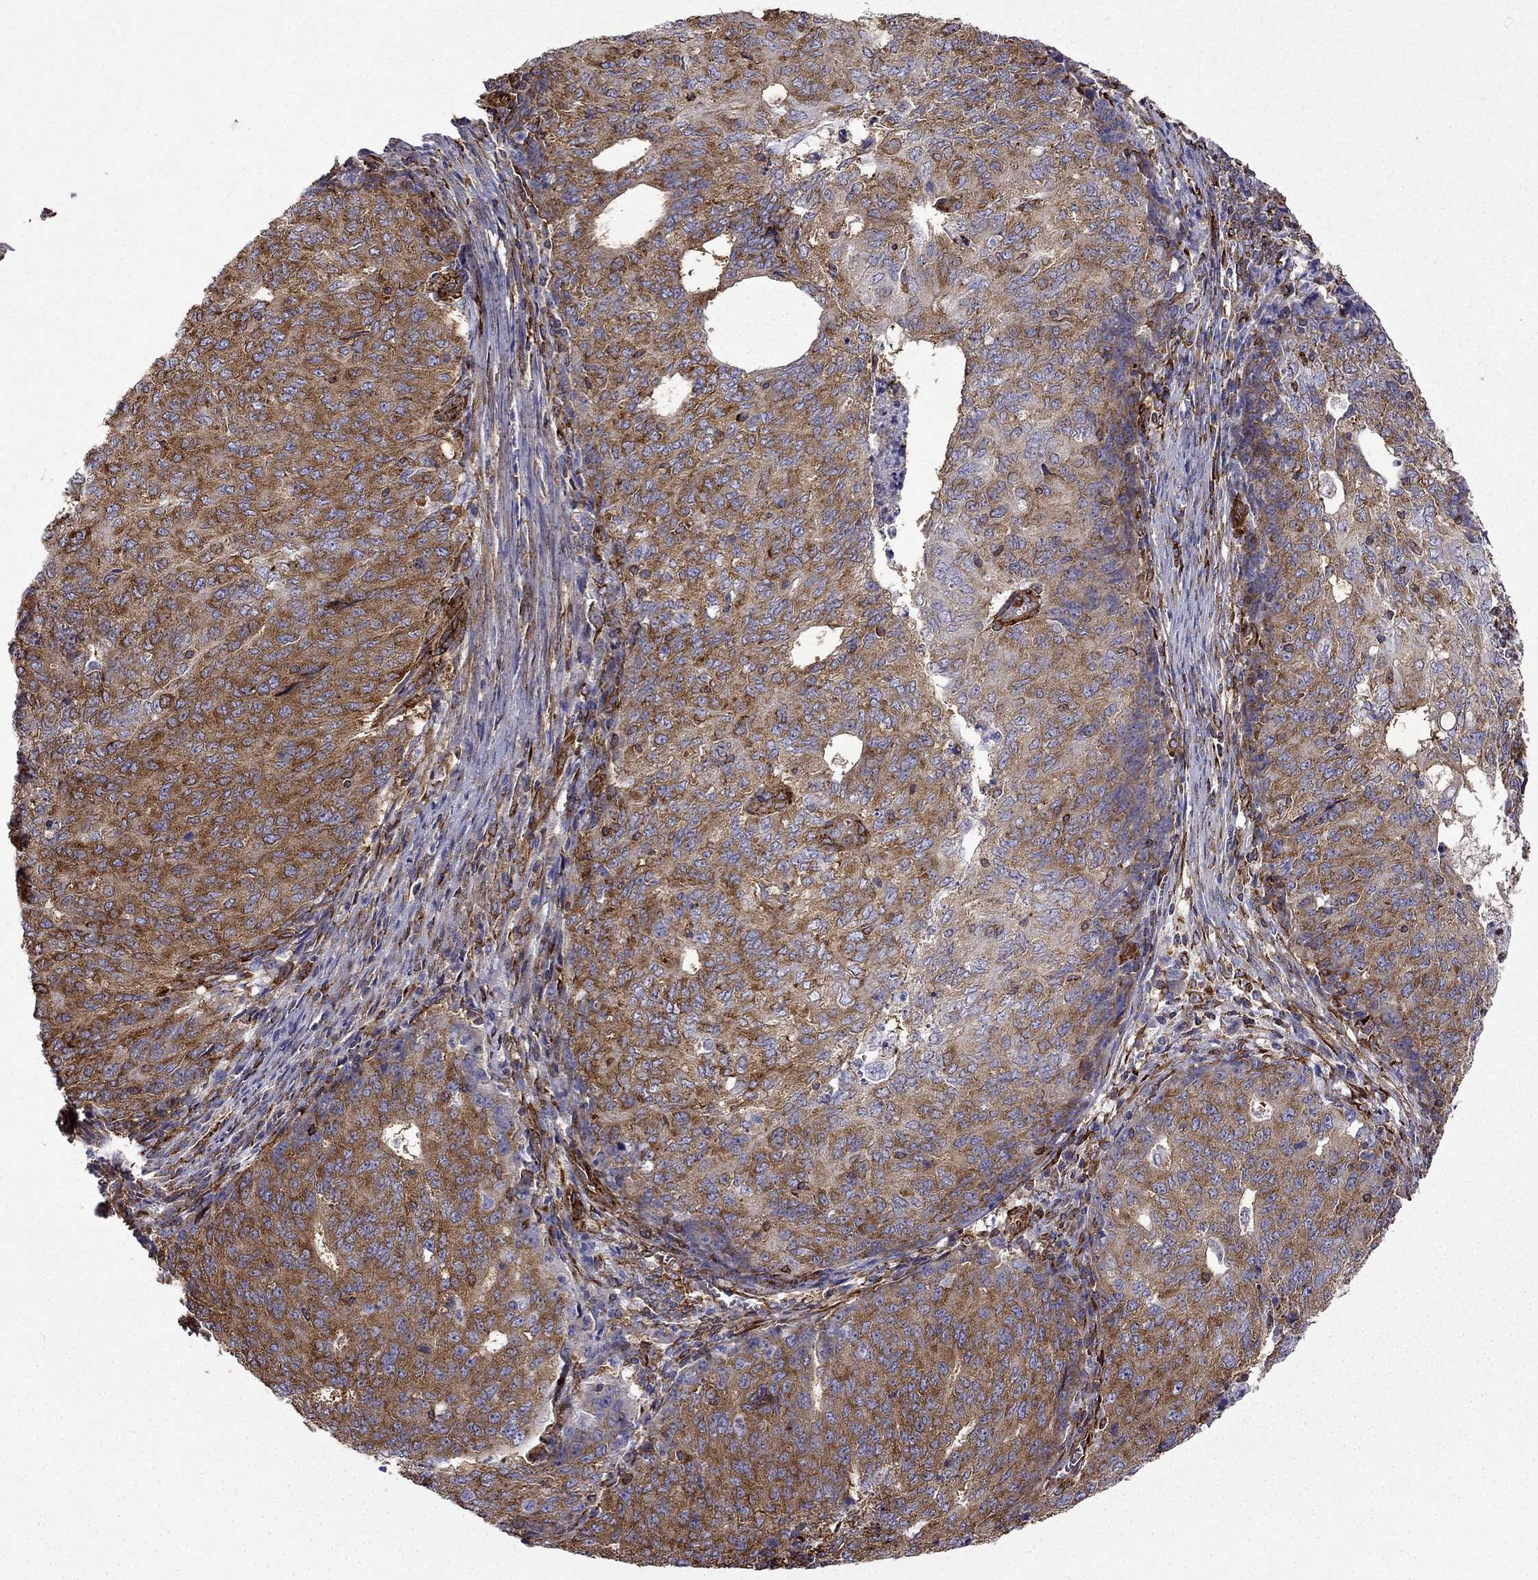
{"staining": {"intensity": "strong", "quantity": ">75%", "location": "cytoplasmic/membranous"}, "tissue": "endometrial cancer", "cell_type": "Tumor cells", "image_type": "cancer", "snomed": [{"axis": "morphology", "description": "Adenocarcinoma, NOS"}, {"axis": "topography", "description": "Endometrium"}], "caption": "Brown immunohistochemical staining in endometrial cancer displays strong cytoplasmic/membranous positivity in approximately >75% of tumor cells. (brown staining indicates protein expression, while blue staining denotes nuclei).", "gene": "MAP4", "patient": {"sex": "female", "age": 82}}